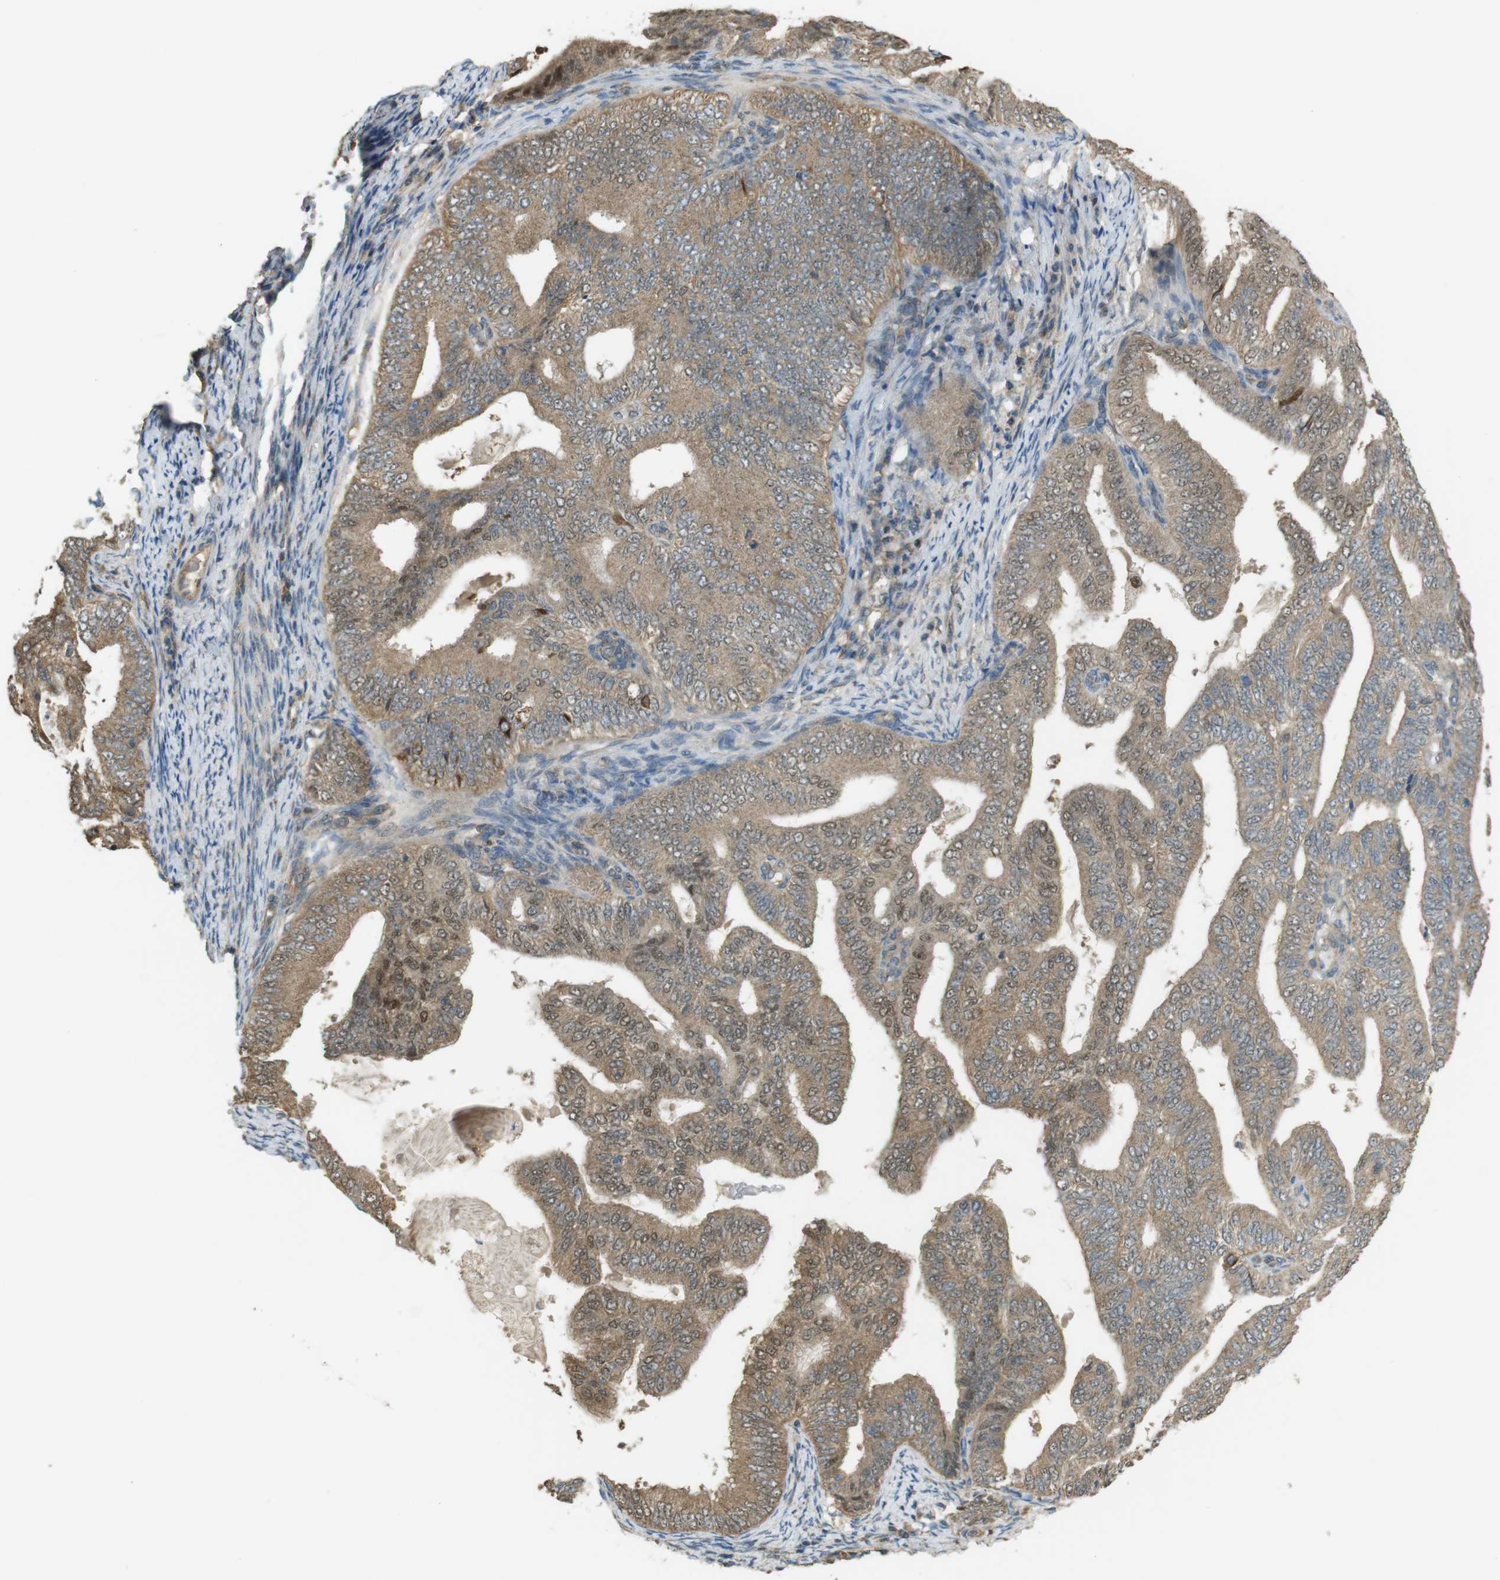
{"staining": {"intensity": "moderate", "quantity": ">75%", "location": "cytoplasmic/membranous"}, "tissue": "endometrial cancer", "cell_type": "Tumor cells", "image_type": "cancer", "snomed": [{"axis": "morphology", "description": "Adenocarcinoma, NOS"}, {"axis": "topography", "description": "Endometrium"}], "caption": "The micrograph demonstrates immunohistochemical staining of adenocarcinoma (endometrial). There is moderate cytoplasmic/membranous expression is appreciated in approximately >75% of tumor cells.", "gene": "ZDHHC20", "patient": {"sex": "female", "age": 58}}